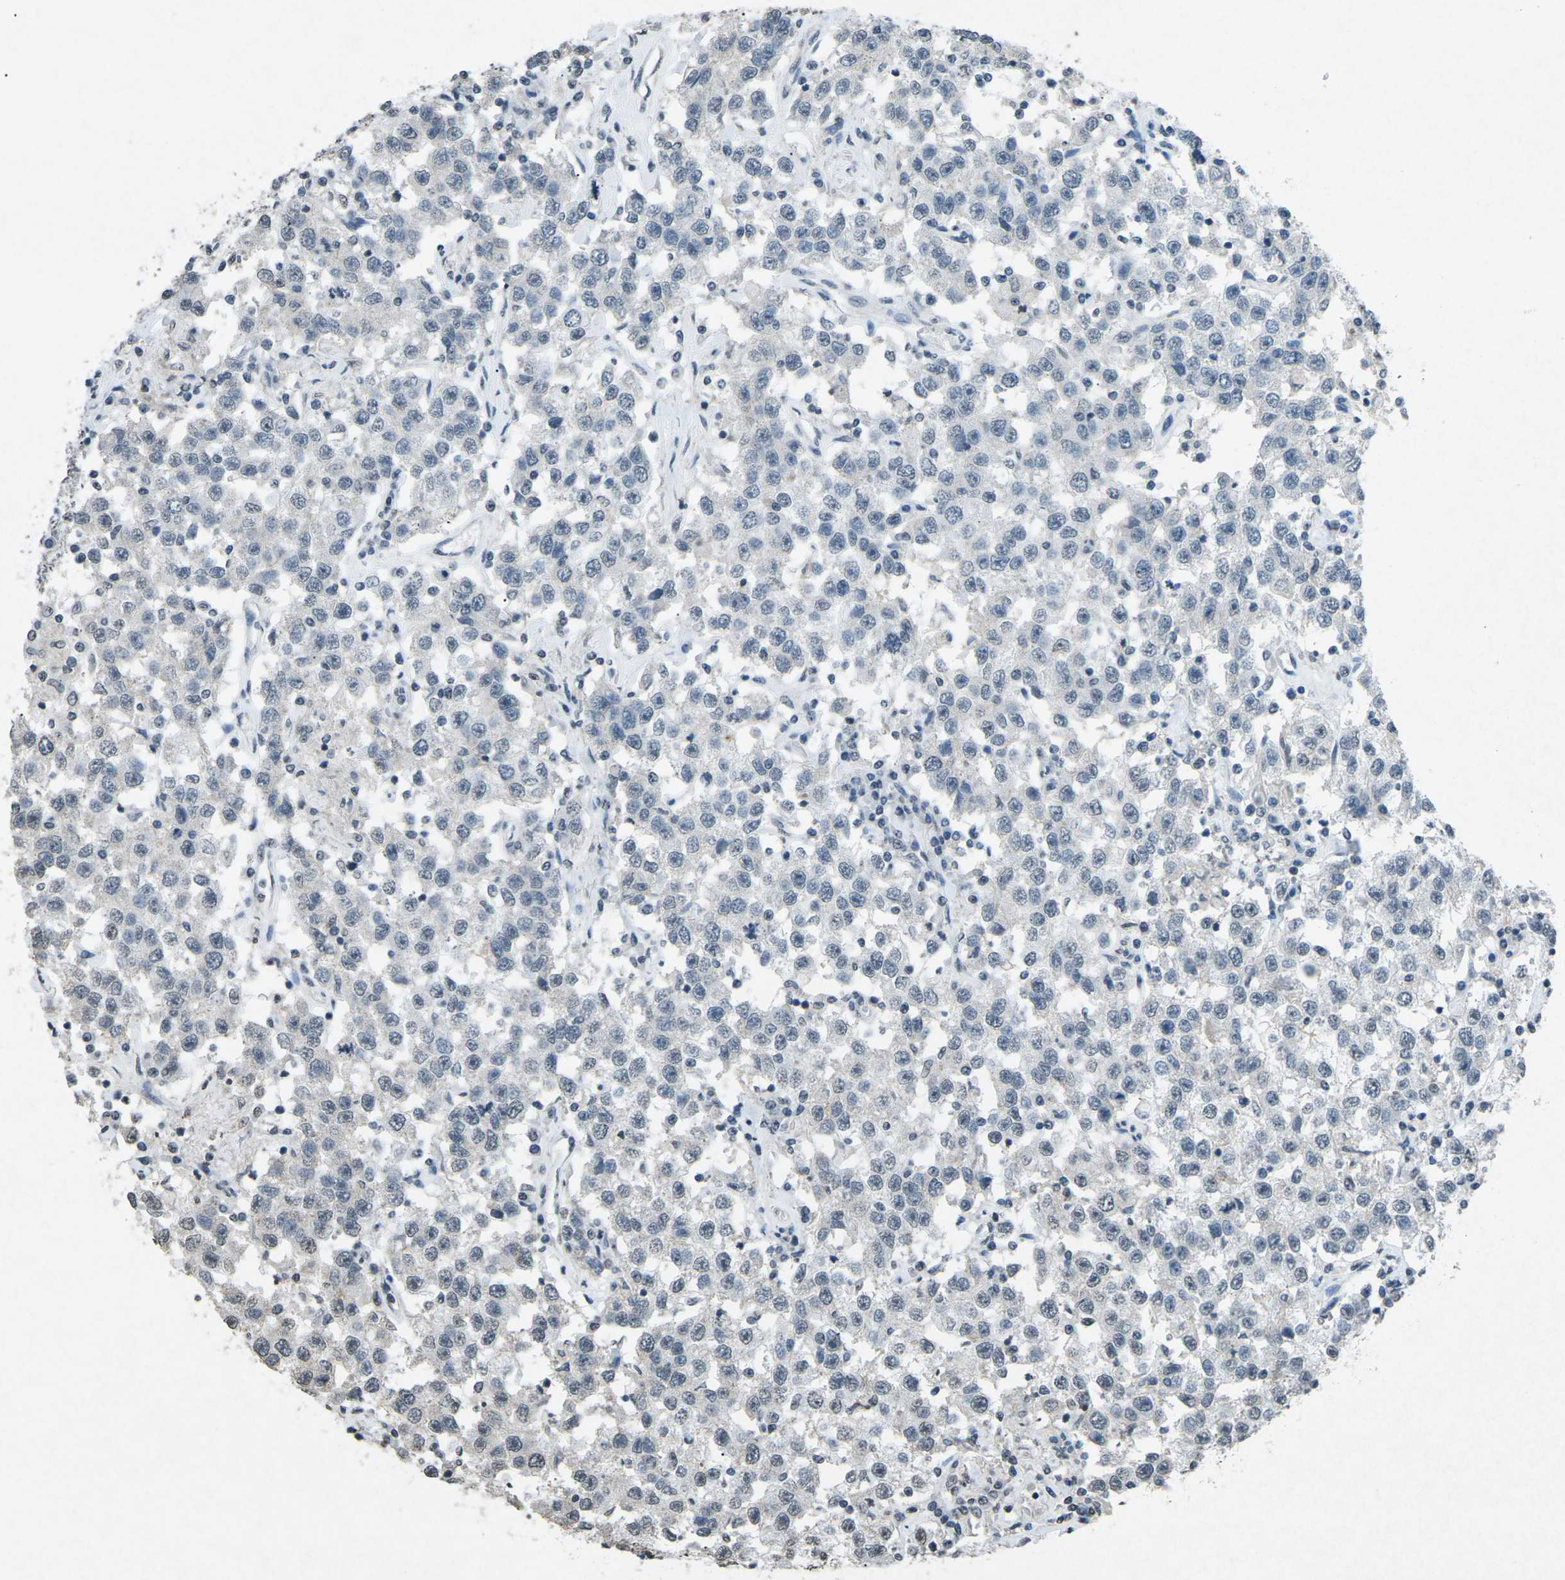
{"staining": {"intensity": "negative", "quantity": "none", "location": "none"}, "tissue": "testis cancer", "cell_type": "Tumor cells", "image_type": "cancer", "snomed": [{"axis": "morphology", "description": "Seminoma, NOS"}, {"axis": "topography", "description": "Testis"}], "caption": "DAB immunohistochemical staining of testis seminoma exhibits no significant expression in tumor cells. Nuclei are stained in blue.", "gene": "TFR2", "patient": {"sex": "male", "age": 41}}